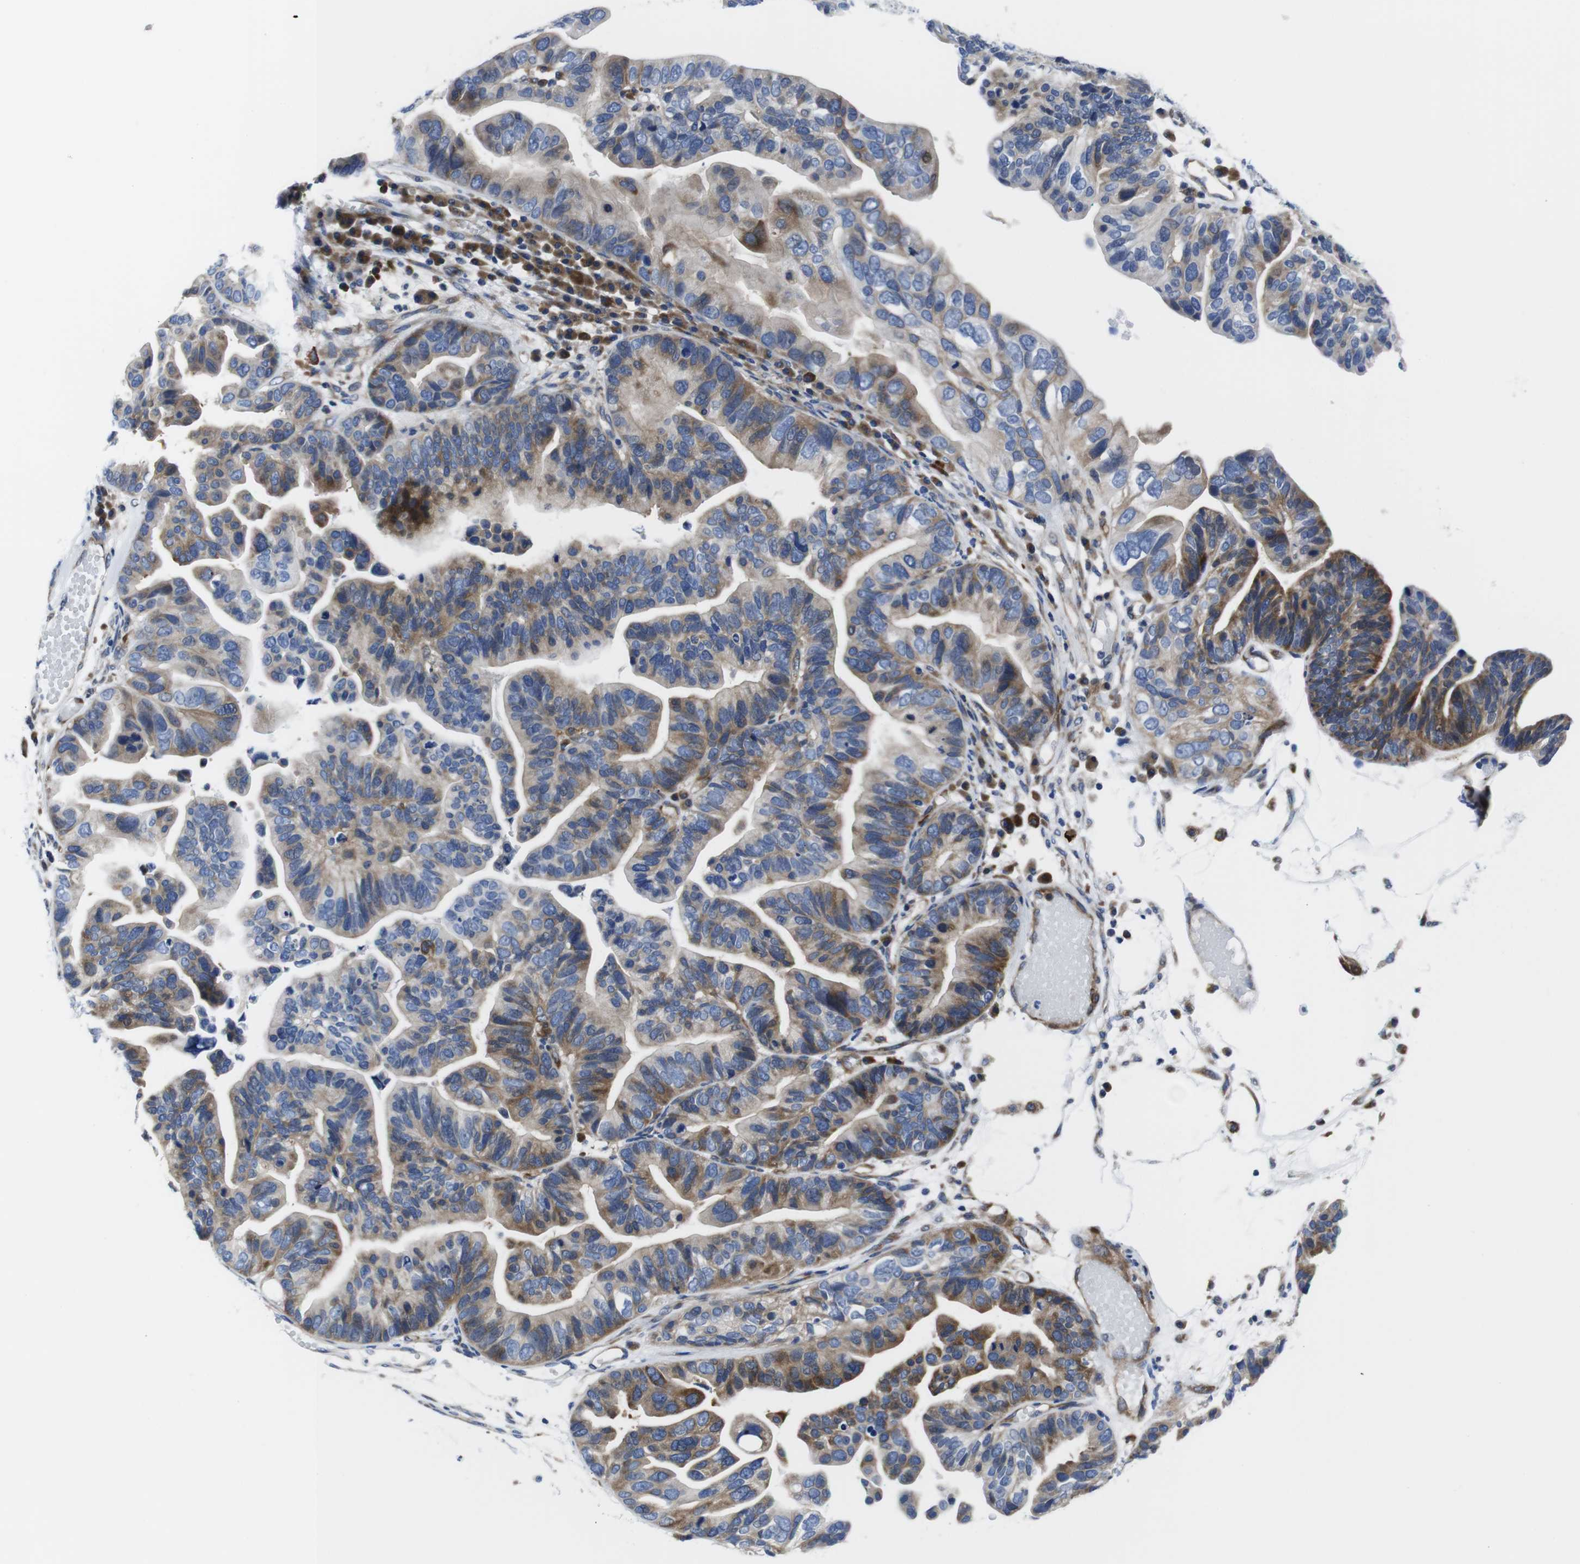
{"staining": {"intensity": "moderate", "quantity": "25%-75%", "location": "cytoplasmic/membranous"}, "tissue": "ovarian cancer", "cell_type": "Tumor cells", "image_type": "cancer", "snomed": [{"axis": "morphology", "description": "Cystadenocarcinoma, serous, NOS"}, {"axis": "topography", "description": "Ovary"}], "caption": "Ovarian cancer (serous cystadenocarcinoma) stained with immunohistochemistry (IHC) shows moderate cytoplasmic/membranous positivity in about 25%-75% of tumor cells.", "gene": "EIF4A1", "patient": {"sex": "female", "age": 56}}